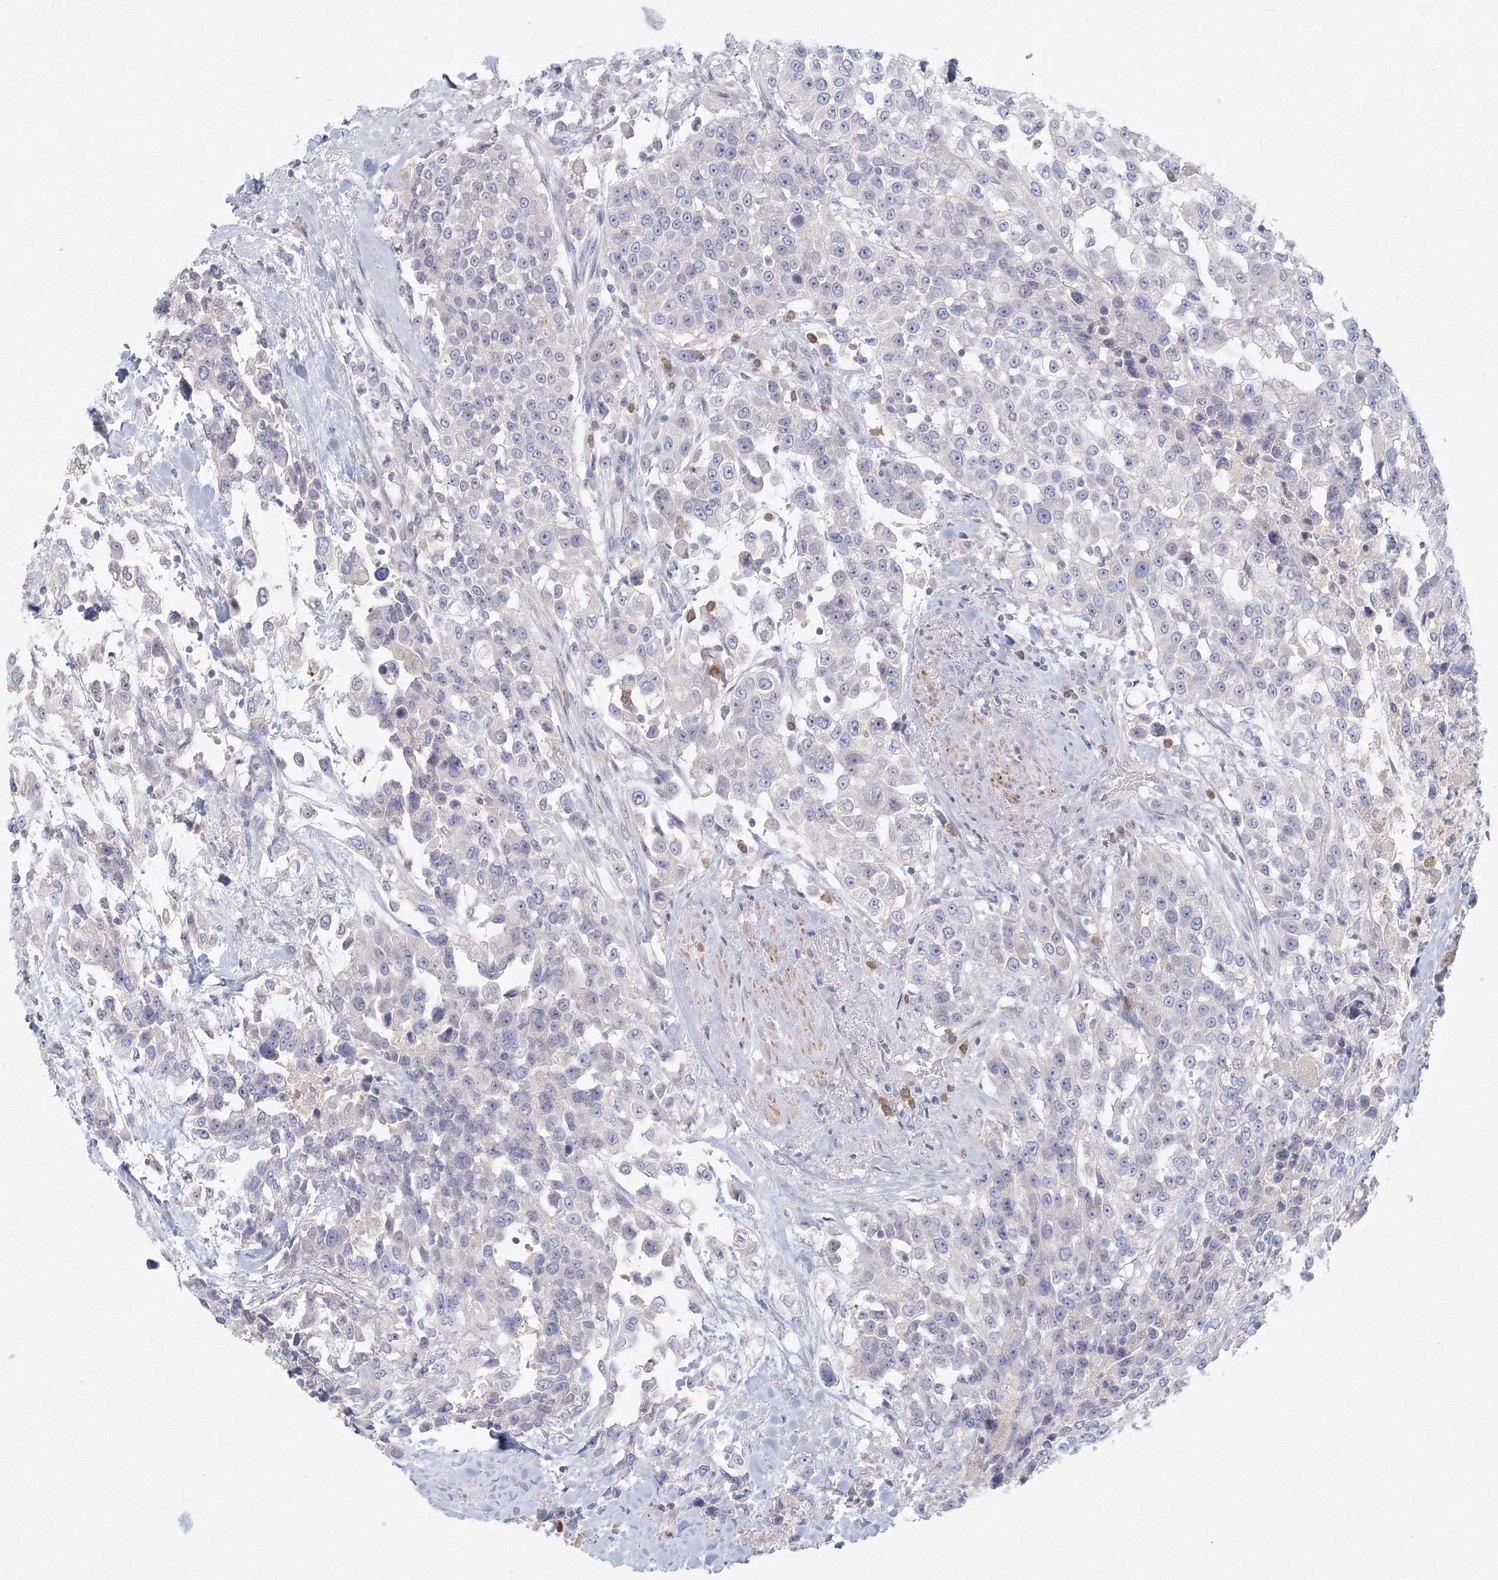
{"staining": {"intensity": "negative", "quantity": "none", "location": "none"}, "tissue": "urothelial cancer", "cell_type": "Tumor cells", "image_type": "cancer", "snomed": [{"axis": "morphology", "description": "Urothelial carcinoma, High grade"}, {"axis": "topography", "description": "Urinary bladder"}], "caption": "Protein analysis of high-grade urothelial carcinoma shows no significant expression in tumor cells.", "gene": "TACC2", "patient": {"sex": "female", "age": 80}}